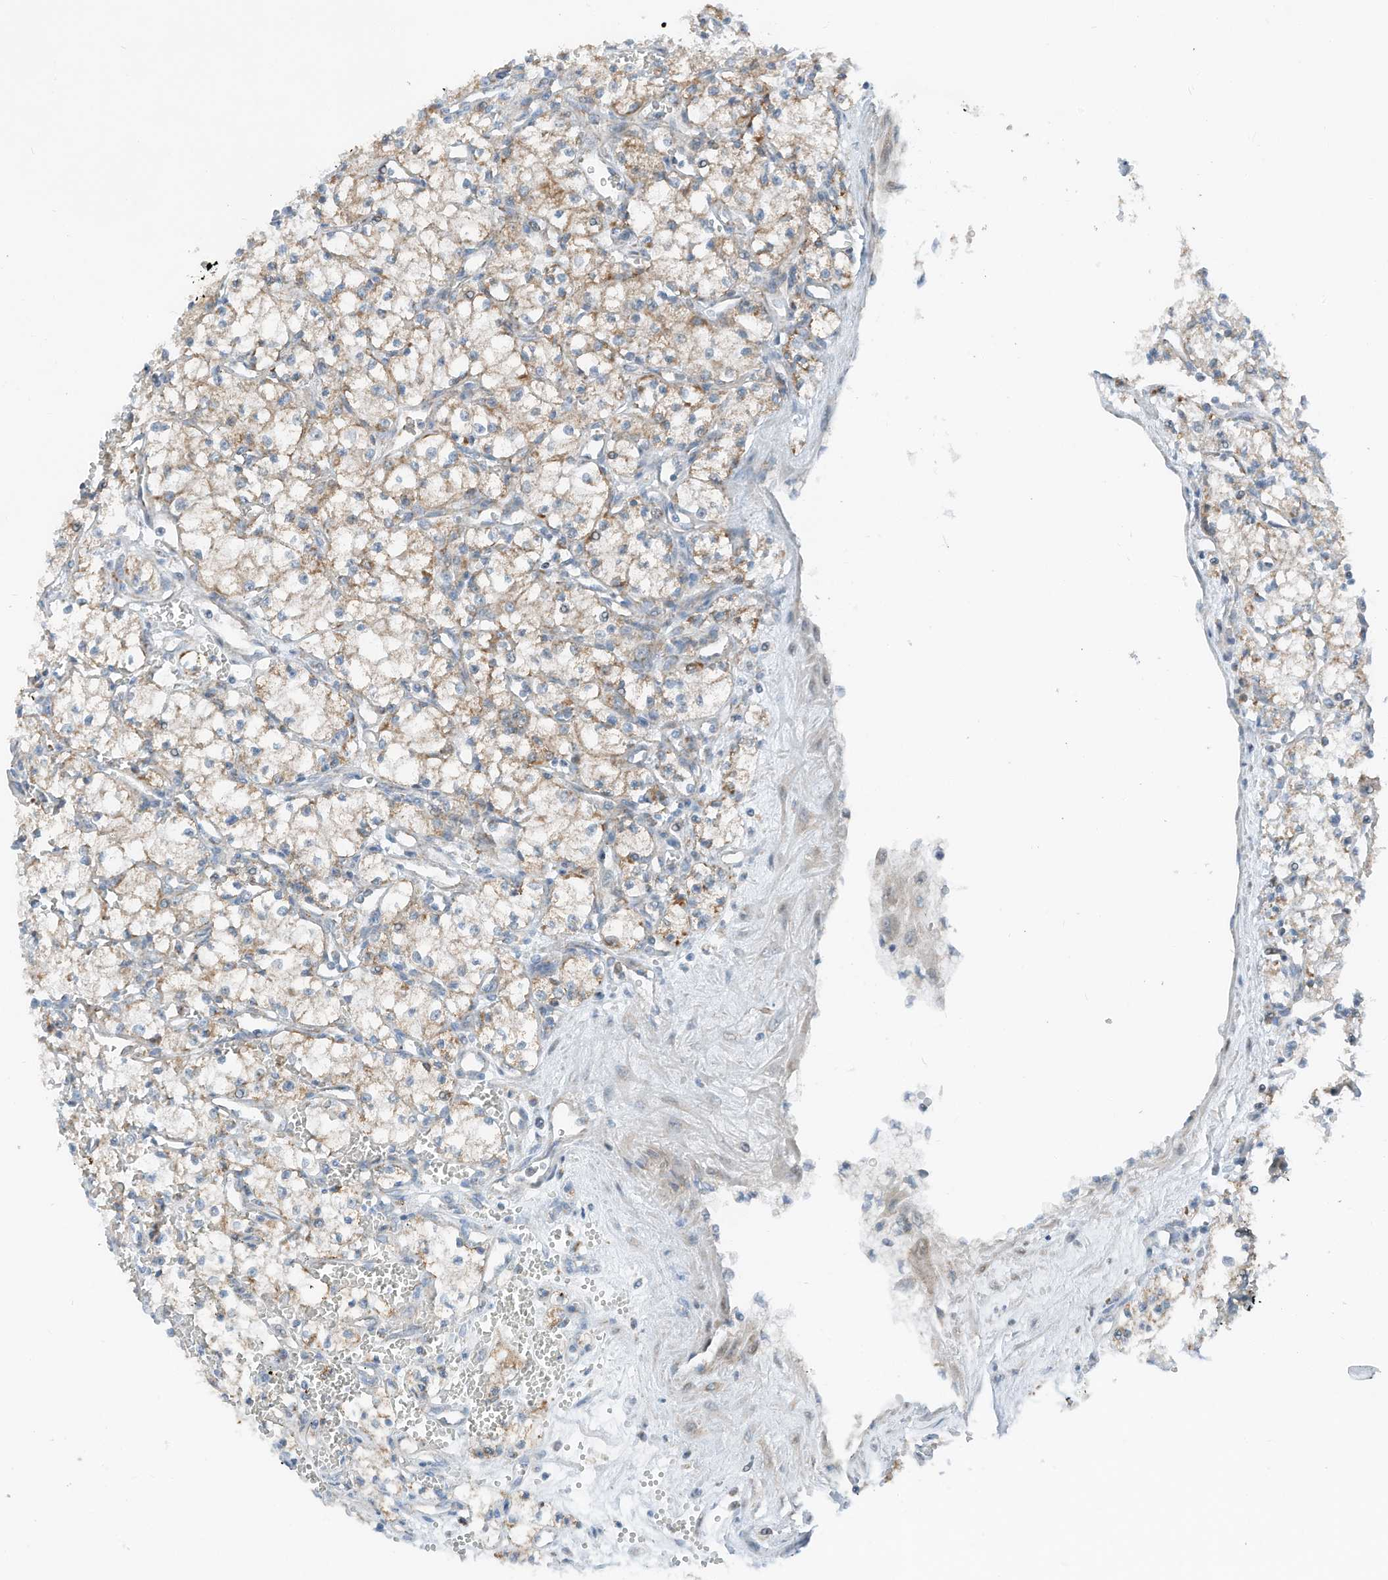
{"staining": {"intensity": "moderate", "quantity": "25%-75%", "location": "cytoplasmic/membranous"}, "tissue": "renal cancer", "cell_type": "Tumor cells", "image_type": "cancer", "snomed": [{"axis": "morphology", "description": "Adenocarcinoma, NOS"}, {"axis": "topography", "description": "Kidney"}], "caption": "Moderate cytoplasmic/membranous staining for a protein is identified in about 25%-75% of tumor cells of renal cancer (adenocarcinoma) using immunohistochemistry.", "gene": "RMND1", "patient": {"sex": "male", "age": 59}}